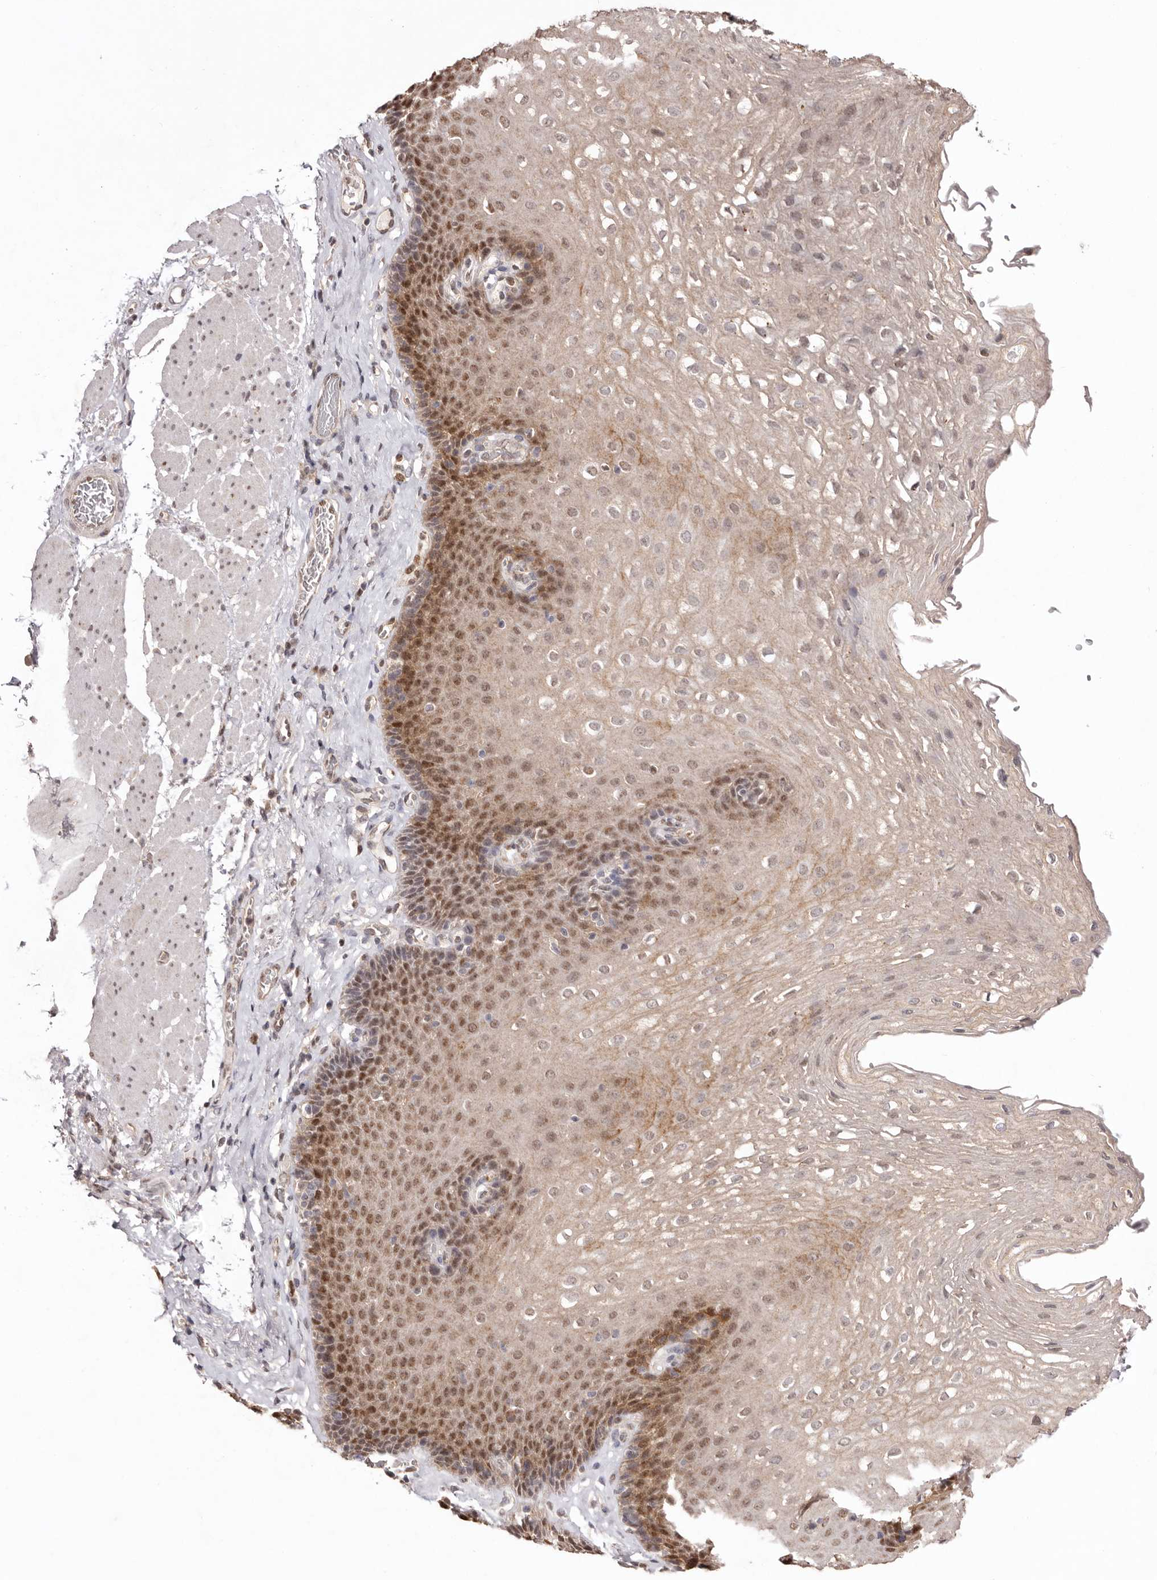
{"staining": {"intensity": "moderate", "quantity": "25%-75%", "location": "cytoplasmic/membranous,nuclear"}, "tissue": "esophagus", "cell_type": "Squamous epithelial cells", "image_type": "normal", "snomed": [{"axis": "morphology", "description": "Normal tissue, NOS"}, {"axis": "topography", "description": "Esophagus"}], "caption": "There is medium levels of moderate cytoplasmic/membranous,nuclear expression in squamous epithelial cells of benign esophagus, as demonstrated by immunohistochemical staining (brown color).", "gene": "NOTCH1", "patient": {"sex": "female", "age": 66}}